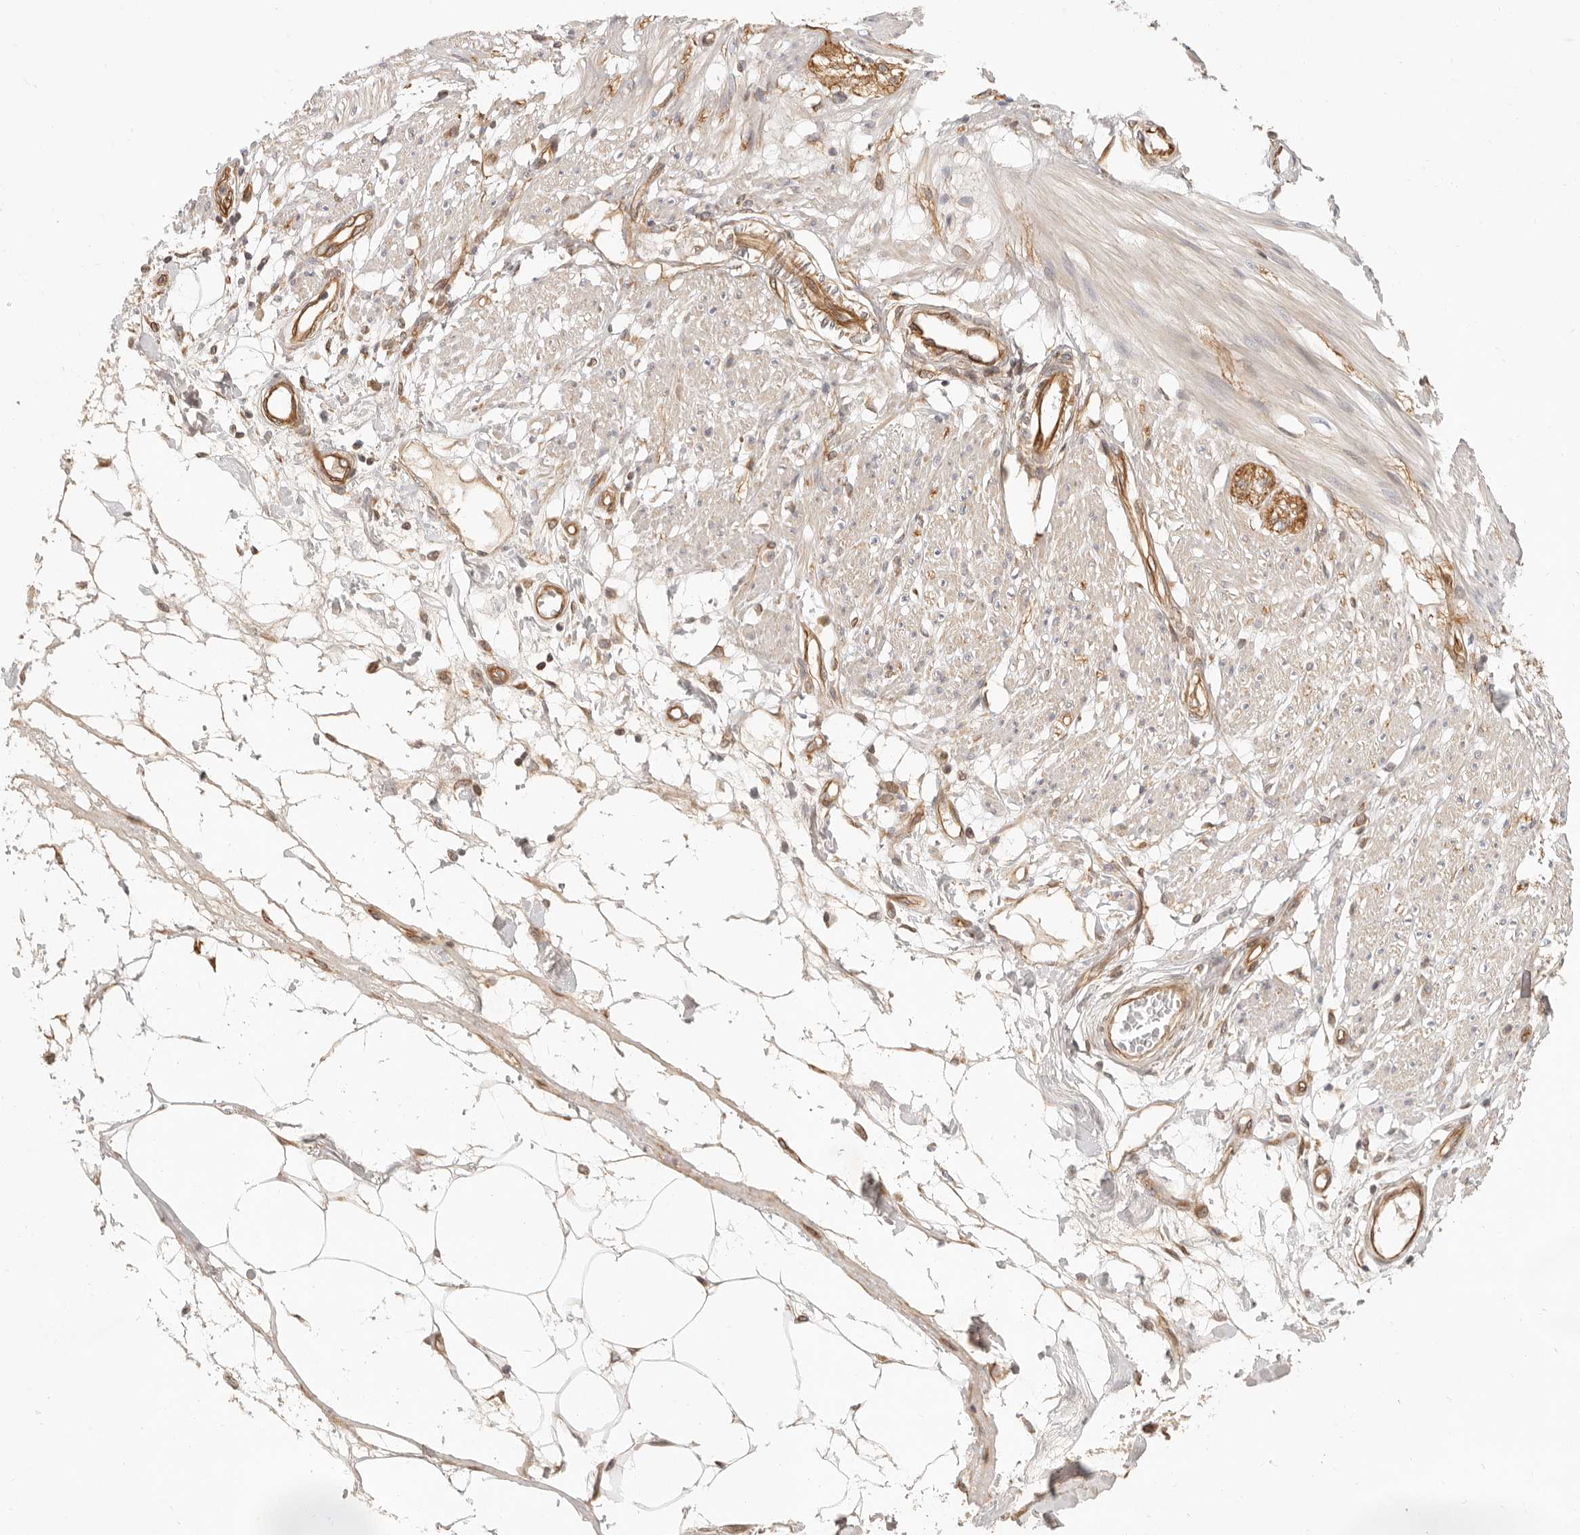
{"staining": {"intensity": "moderate", "quantity": "25%-75%", "location": "cytoplasmic/membranous"}, "tissue": "smooth muscle", "cell_type": "Smooth muscle cells", "image_type": "normal", "snomed": [{"axis": "morphology", "description": "Normal tissue, NOS"}, {"axis": "morphology", "description": "Adenocarcinoma, NOS"}, {"axis": "topography", "description": "Smooth muscle"}, {"axis": "topography", "description": "Colon"}], "caption": "Protein analysis of normal smooth muscle shows moderate cytoplasmic/membranous expression in approximately 25%-75% of smooth muscle cells. The protein is stained brown, and the nuclei are stained in blue (DAB (3,3'-diaminobenzidine) IHC with brightfield microscopy, high magnification).", "gene": "UFSP1", "patient": {"sex": "male", "age": 14}}